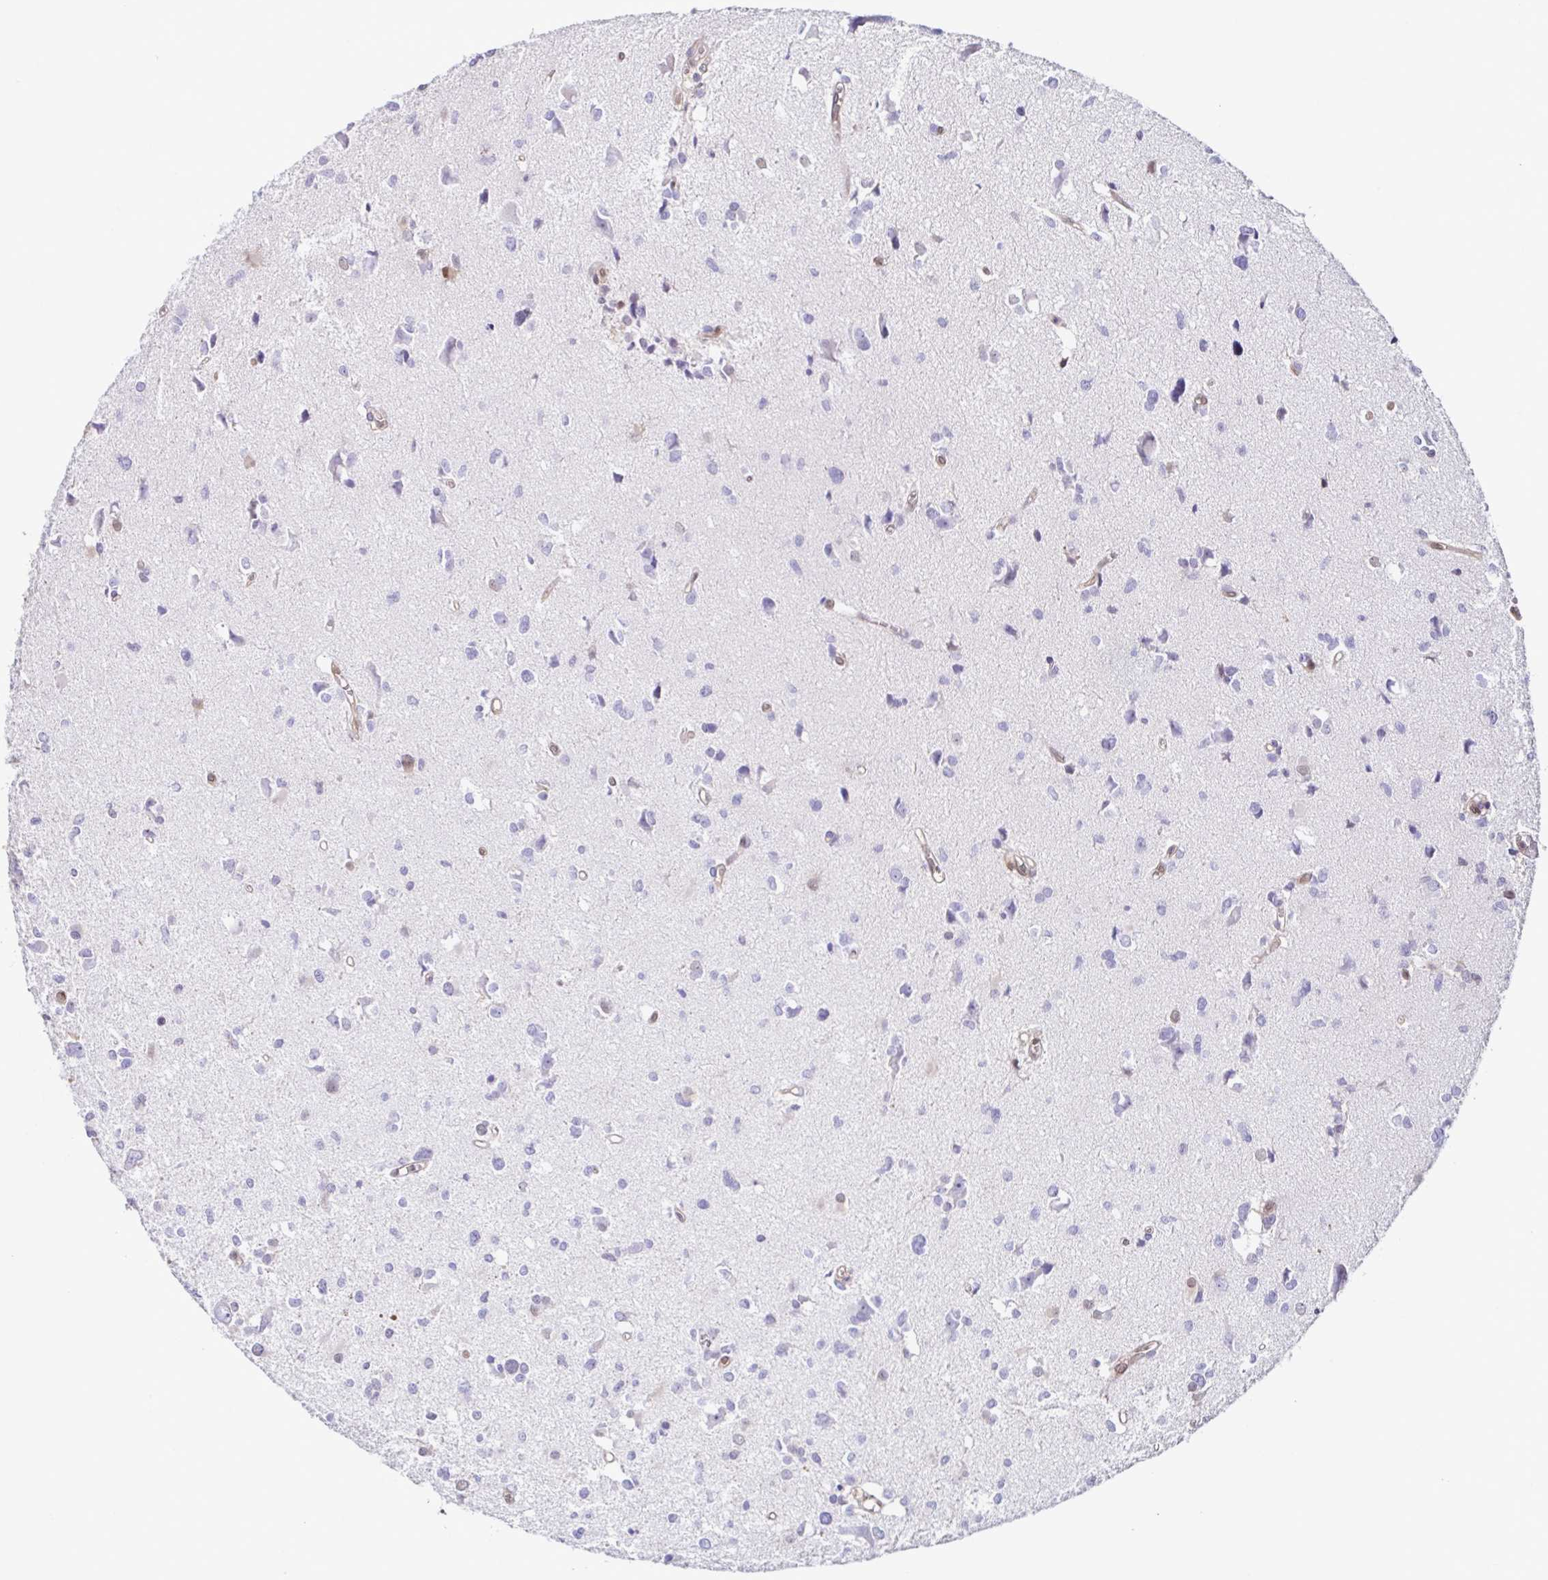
{"staining": {"intensity": "negative", "quantity": "none", "location": "none"}, "tissue": "glioma", "cell_type": "Tumor cells", "image_type": "cancer", "snomed": [{"axis": "morphology", "description": "Glioma, malignant, High grade"}, {"axis": "topography", "description": "Brain"}], "caption": "An image of human high-grade glioma (malignant) is negative for staining in tumor cells.", "gene": "PSMB9", "patient": {"sex": "male", "age": 23}}